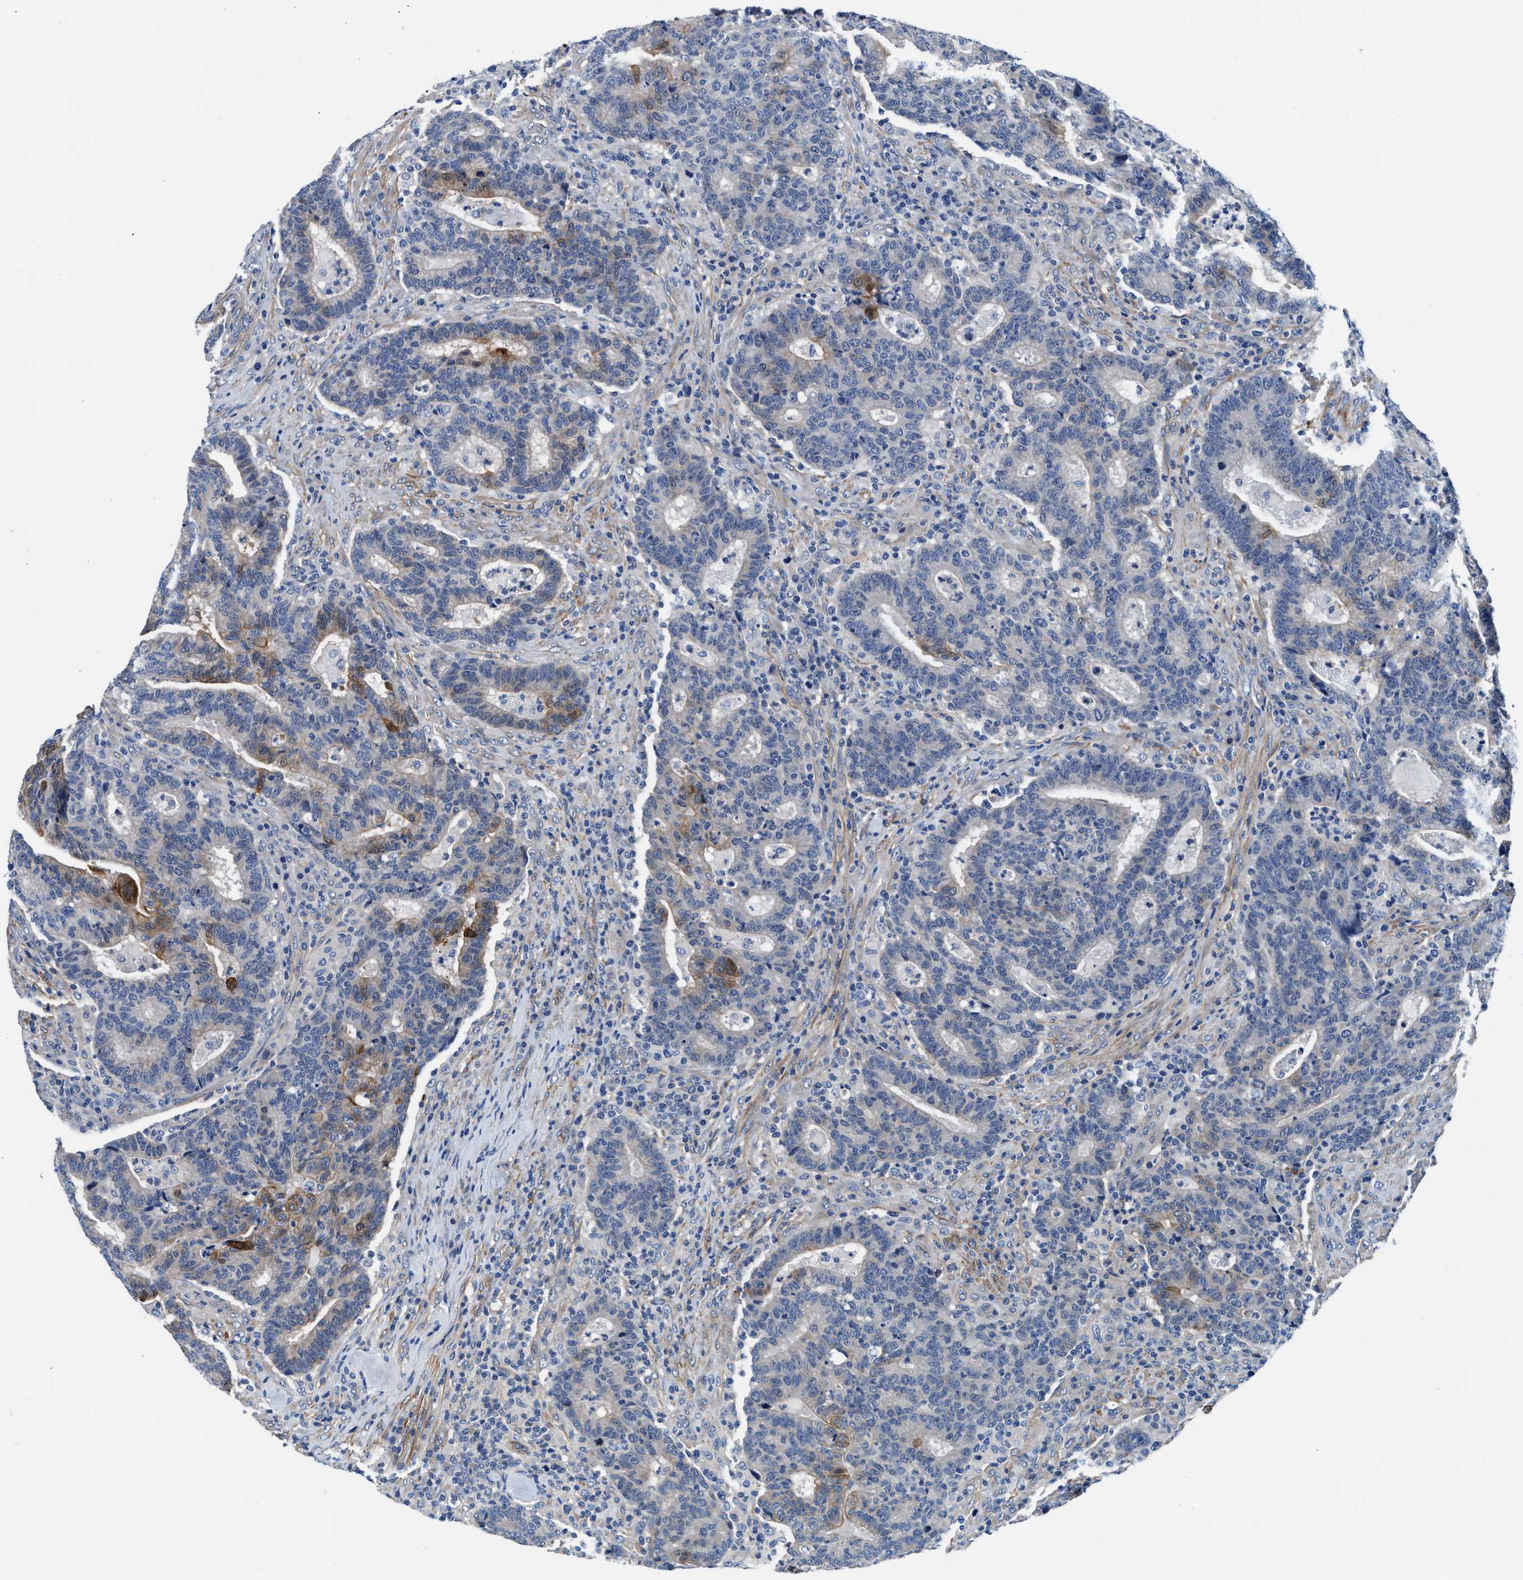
{"staining": {"intensity": "moderate", "quantity": "<25%", "location": "cytoplasmic/membranous"}, "tissue": "colorectal cancer", "cell_type": "Tumor cells", "image_type": "cancer", "snomed": [{"axis": "morphology", "description": "Adenocarcinoma, NOS"}, {"axis": "topography", "description": "Colon"}], "caption": "Colorectal cancer stained with a protein marker reveals moderate staining in tumor cells.", "gene": "PARG", "patient": {"sex": "female", "age": 75}}